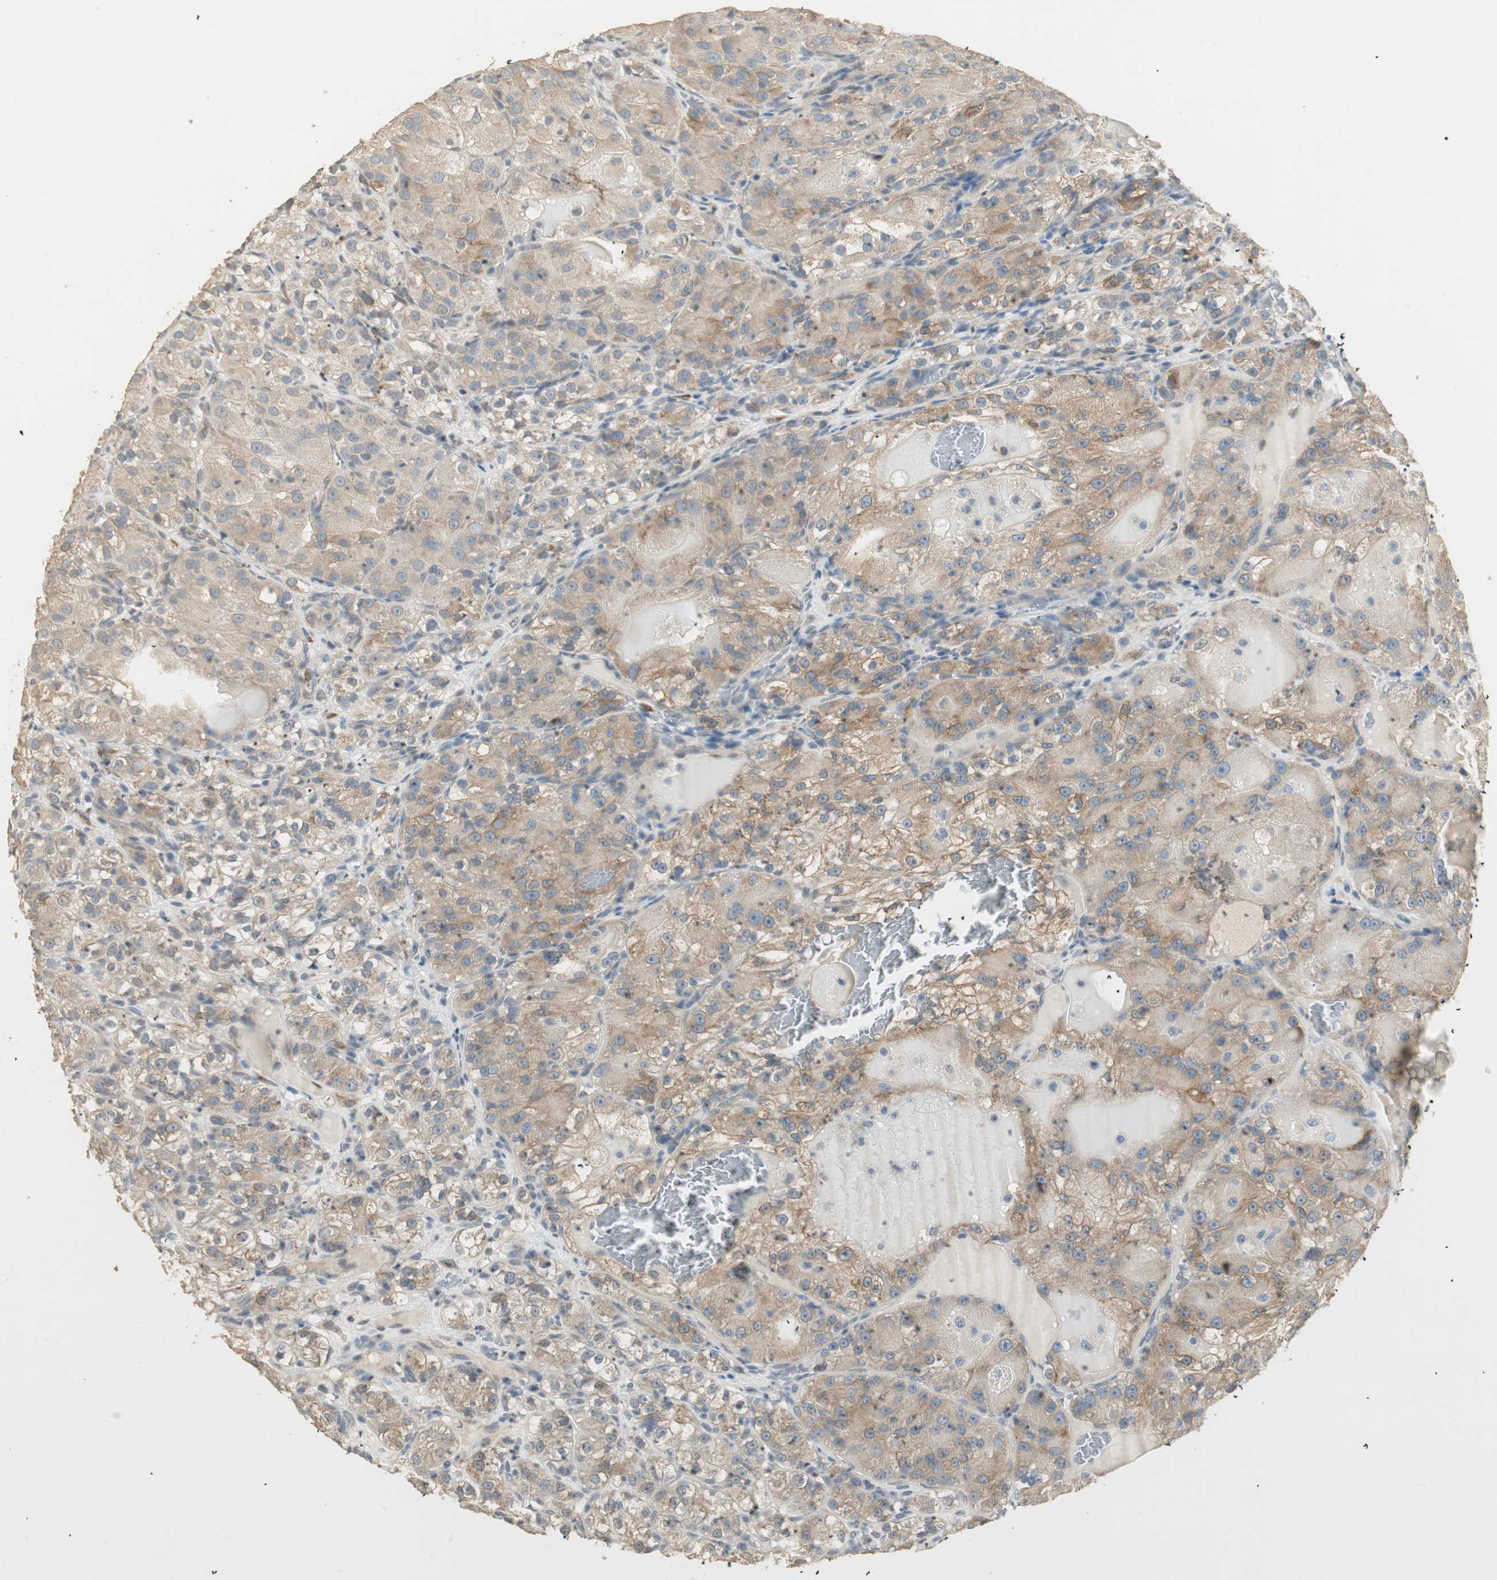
{"staining": {"intensity": "weak", "quantity": ">75%", "location": "cytoplasmic/membranous"}, "tissue": "renal cancer", "cell_type": "Tumor cells", "image_type": "cancer", "snomed": [{"axis": "morphology", "description": "Normal tissue, NOS"}, {"axis": "morphology", "description": "Adenocarcinoma, NOS"}, {"axis": "topography", "description": "Kidney"}], "caption": "DAB (3,3'-diaminobenzidine) immunohistochemical staining of human renal adenocarcinoma displays weak cytoplasmic/membranous protein expression in approximately >75% of tumor cells.", "gene": "TASOR", "patient": {"sex": "male", "age": 61}}